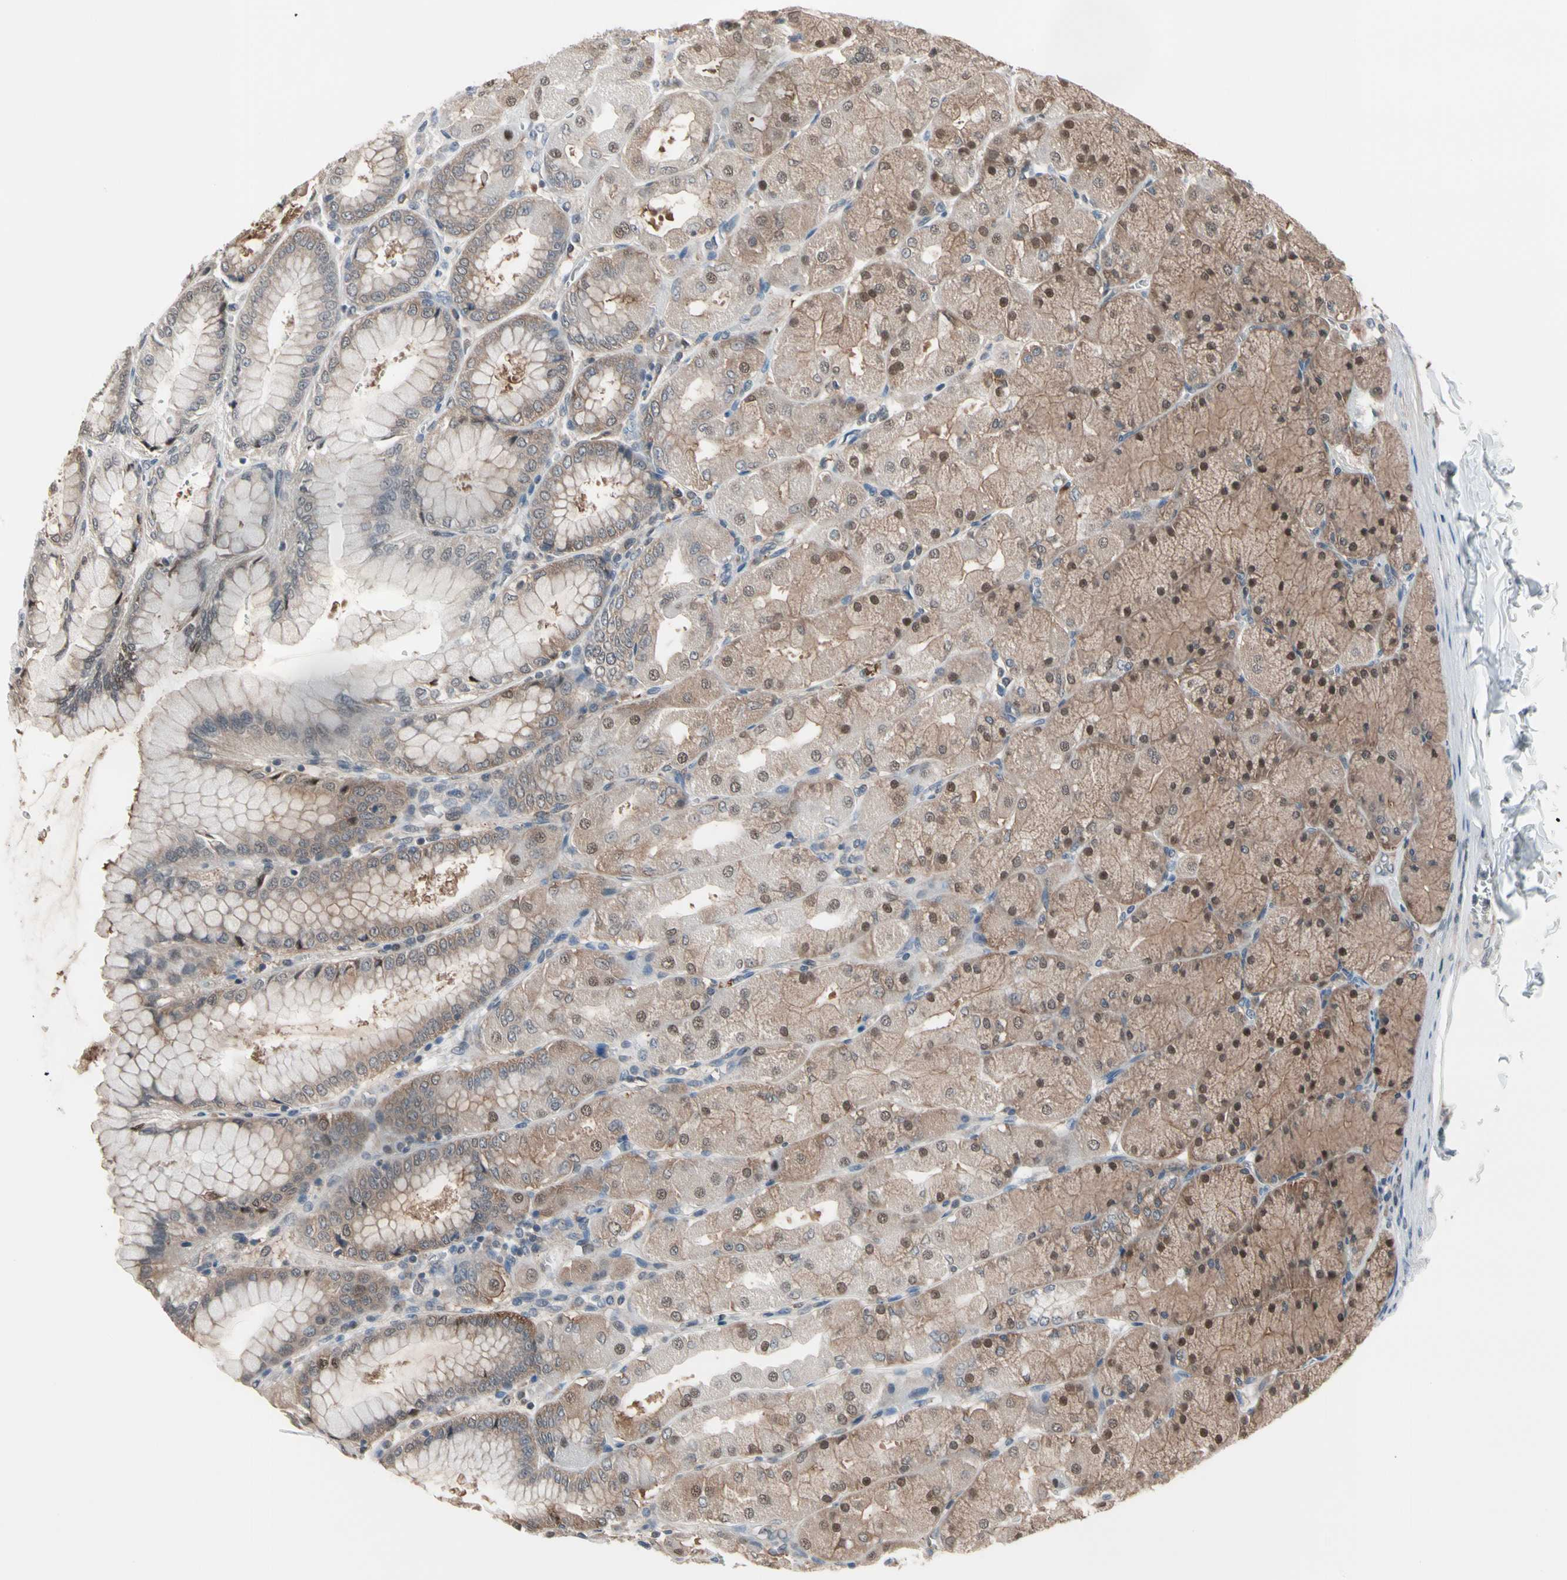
{"staining": {"intensity": "moderate", "quantity": ">75%", "location": "cytoplasmic/membranous,nuclear"}, "tissue": "stomach", "cell_type": "Glandular cells", "image_type": "normal", "snomed": [{"axis": "morphology", "description": "Normal tissue, NOS"}, {"axis": "topography", "description": "Stomach, upper"}], "caption": "An image showing moderate cytoplasmic/membranous,nuclear expression in approximately >75% of glandular cells in unremarkable stomach, as visualized by brown immunohistochemical staining.", "gene": "ENSG00000256646", "patient": {"sex": "female", "age": 56}}